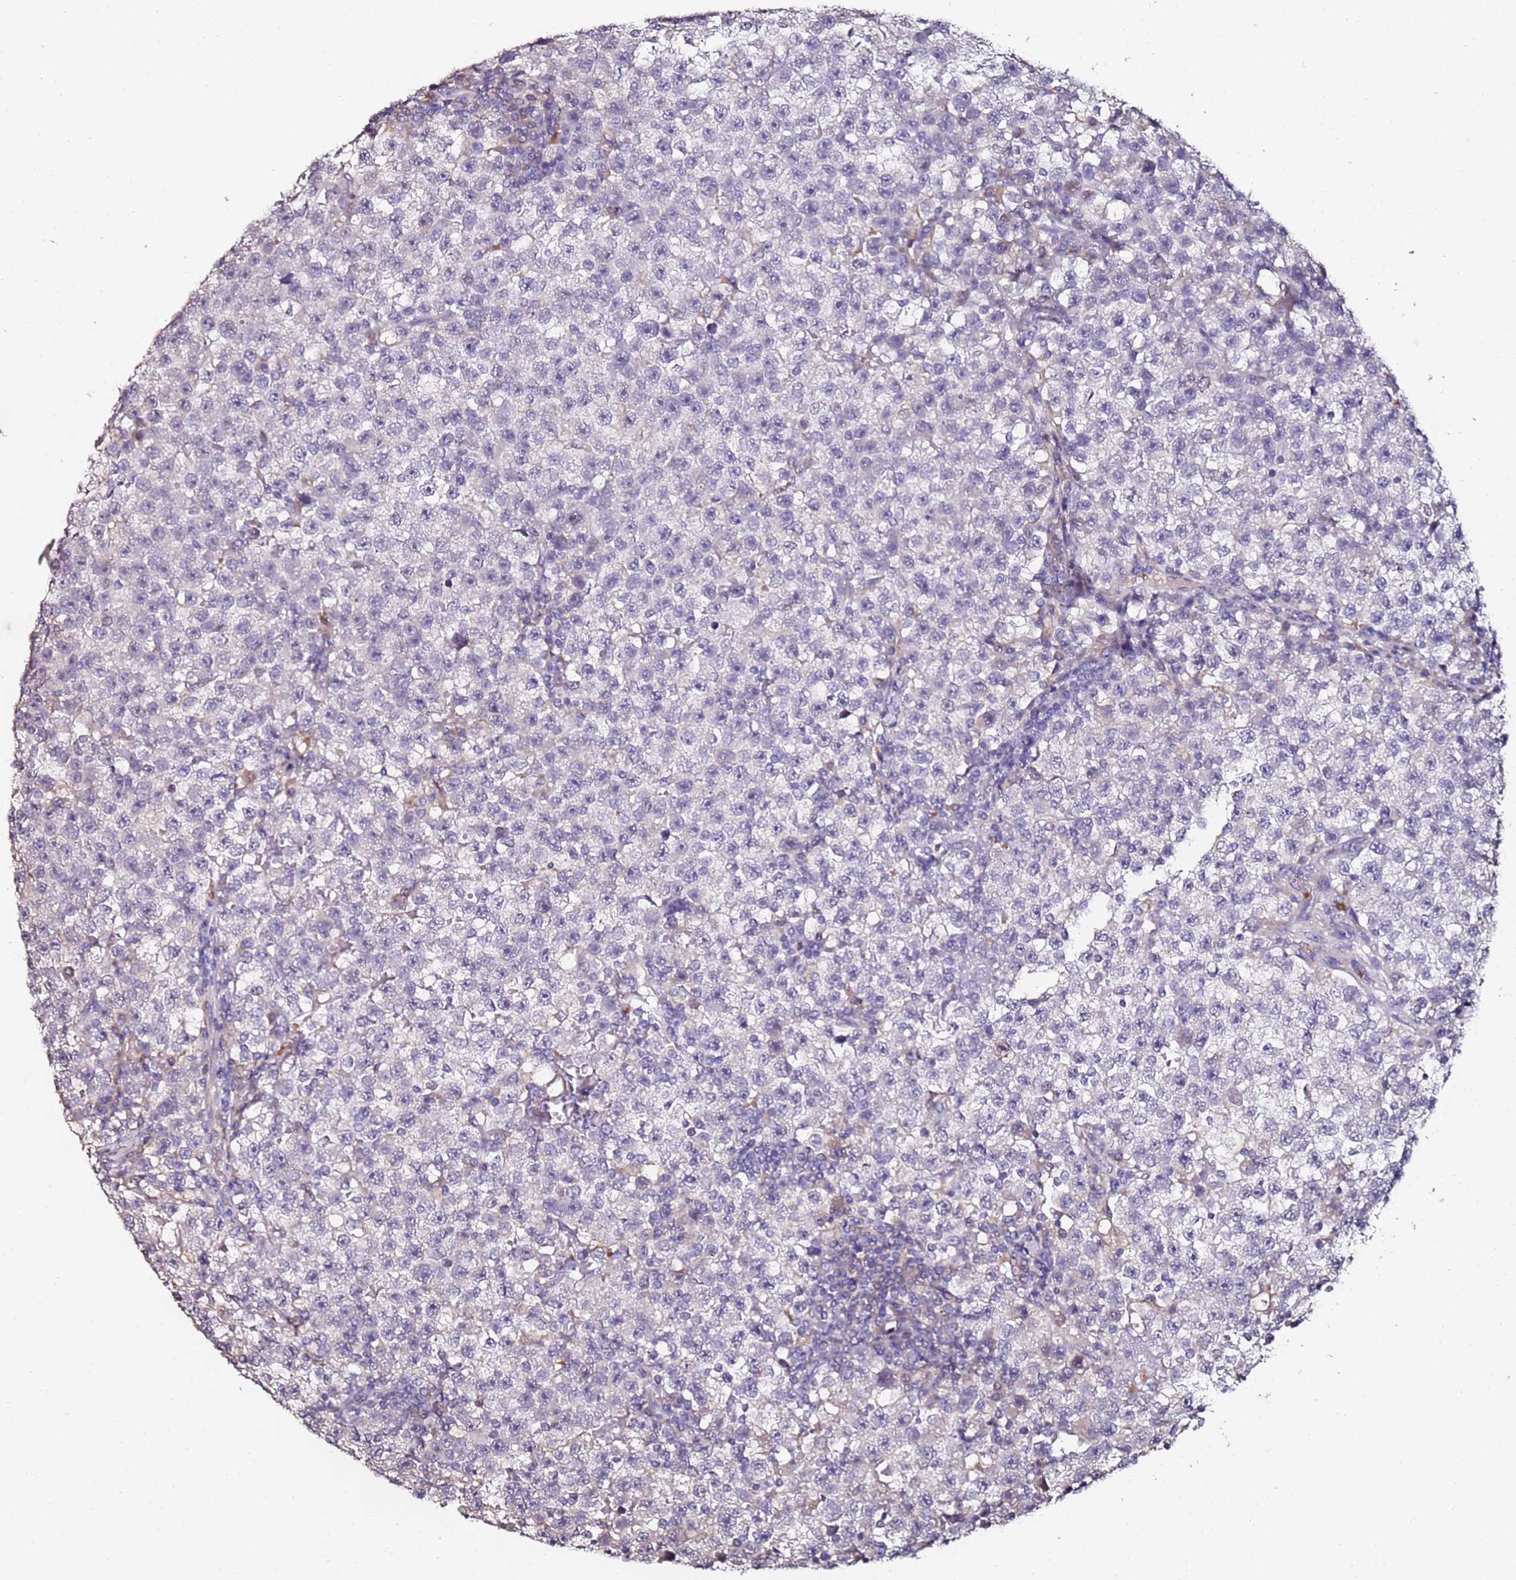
{"staining": {"intensity": "negative", "quantity": "none", "location": "none"}, "tissue": "testis cancer", "cell_type": "Tumor cells", "image_type": "cancer", "snomed": [{"axis": "morphology", "description": "Seminoma, NOS"}, {"axis": "topography", "description": "Testis"}], "caption": "Seminoma (testis) was stained to show a protein in brown. There is no significant expression in tumor cells. Nuclei are stained in blue.", "gene": "C3orf80", "patient": {"sex": "male", "age": 22}}